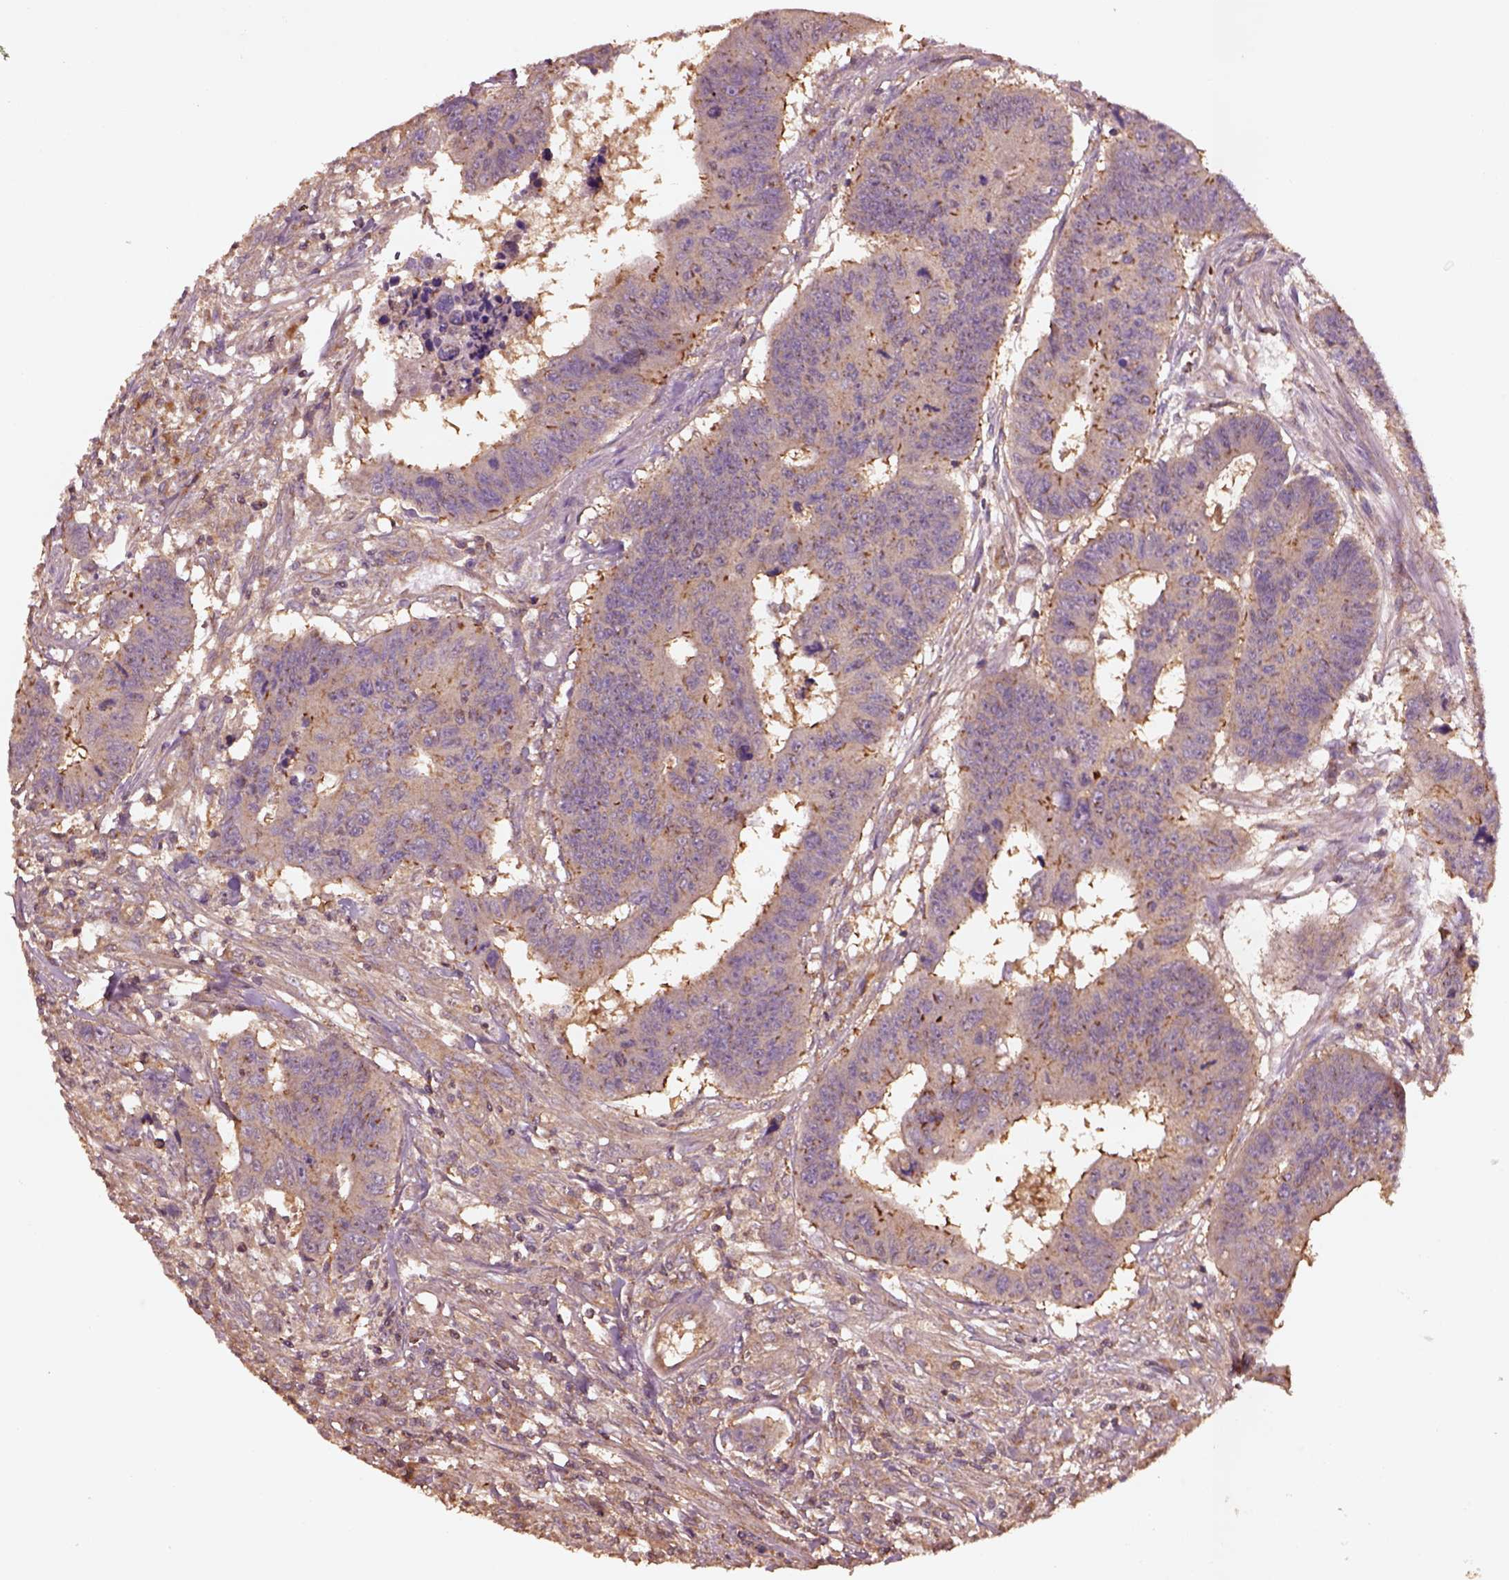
{"staining": {"intensity": "weak", "quantity": ">75%", "location": "cytoplasmic/membranous"}, "tissue": "colorectal cancer", "cell_type": "Tumor cells", "image_type": "cancer", "snomed": [{"axis": "morphology", "description": "Adenocarcinoma, NOS"}, {"axis": "topography", "description": "Rectum"}], "caption": "Immunohistochemical staining of colorectal cancer (adenocarcinoma) reveals low levels of weak cytoplasmic/membranous staining in about >75% of tumor cells.", "gene": "TRADD", "patient": {"sex": "female", "age": 85}}